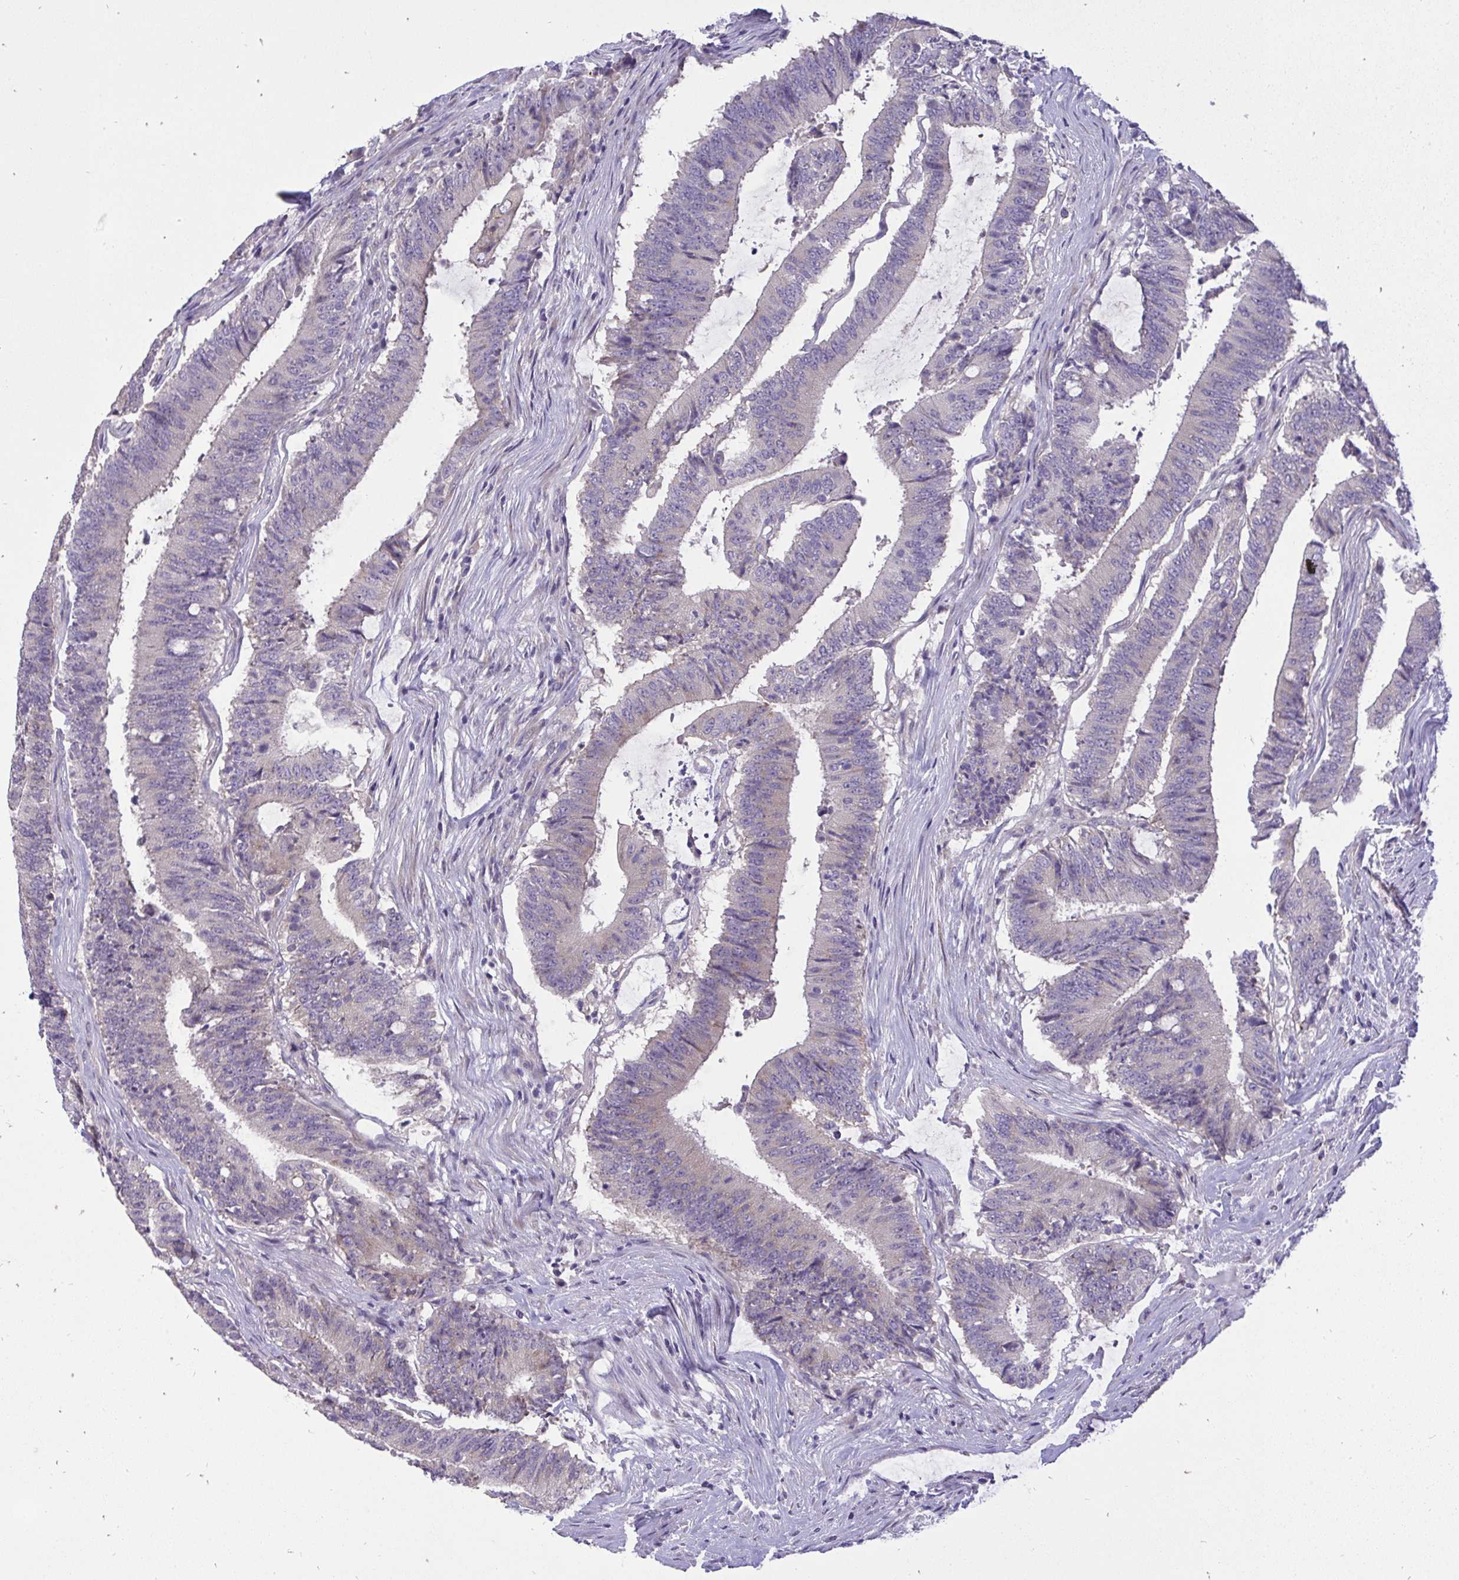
{"staining": {"intensity": "weak", "quantity": "<25%", "location": "cytoplasmic/membranous"}, "tissue": "colorectal cancer", "cell_type": "Tumor cells", "image_type": "cancer", "snomed": [{"axis": "morphology", "description": "Adenocarcinoma, NOS"}, {"axis": "topography", "description": "Colon"}], "caption": "Immunohistochemistry of human colorectal cancer demonstrates no positivity in tumor cells.", "gene": "VGLL3", "patient": {"sex": "female", "age": 43}}